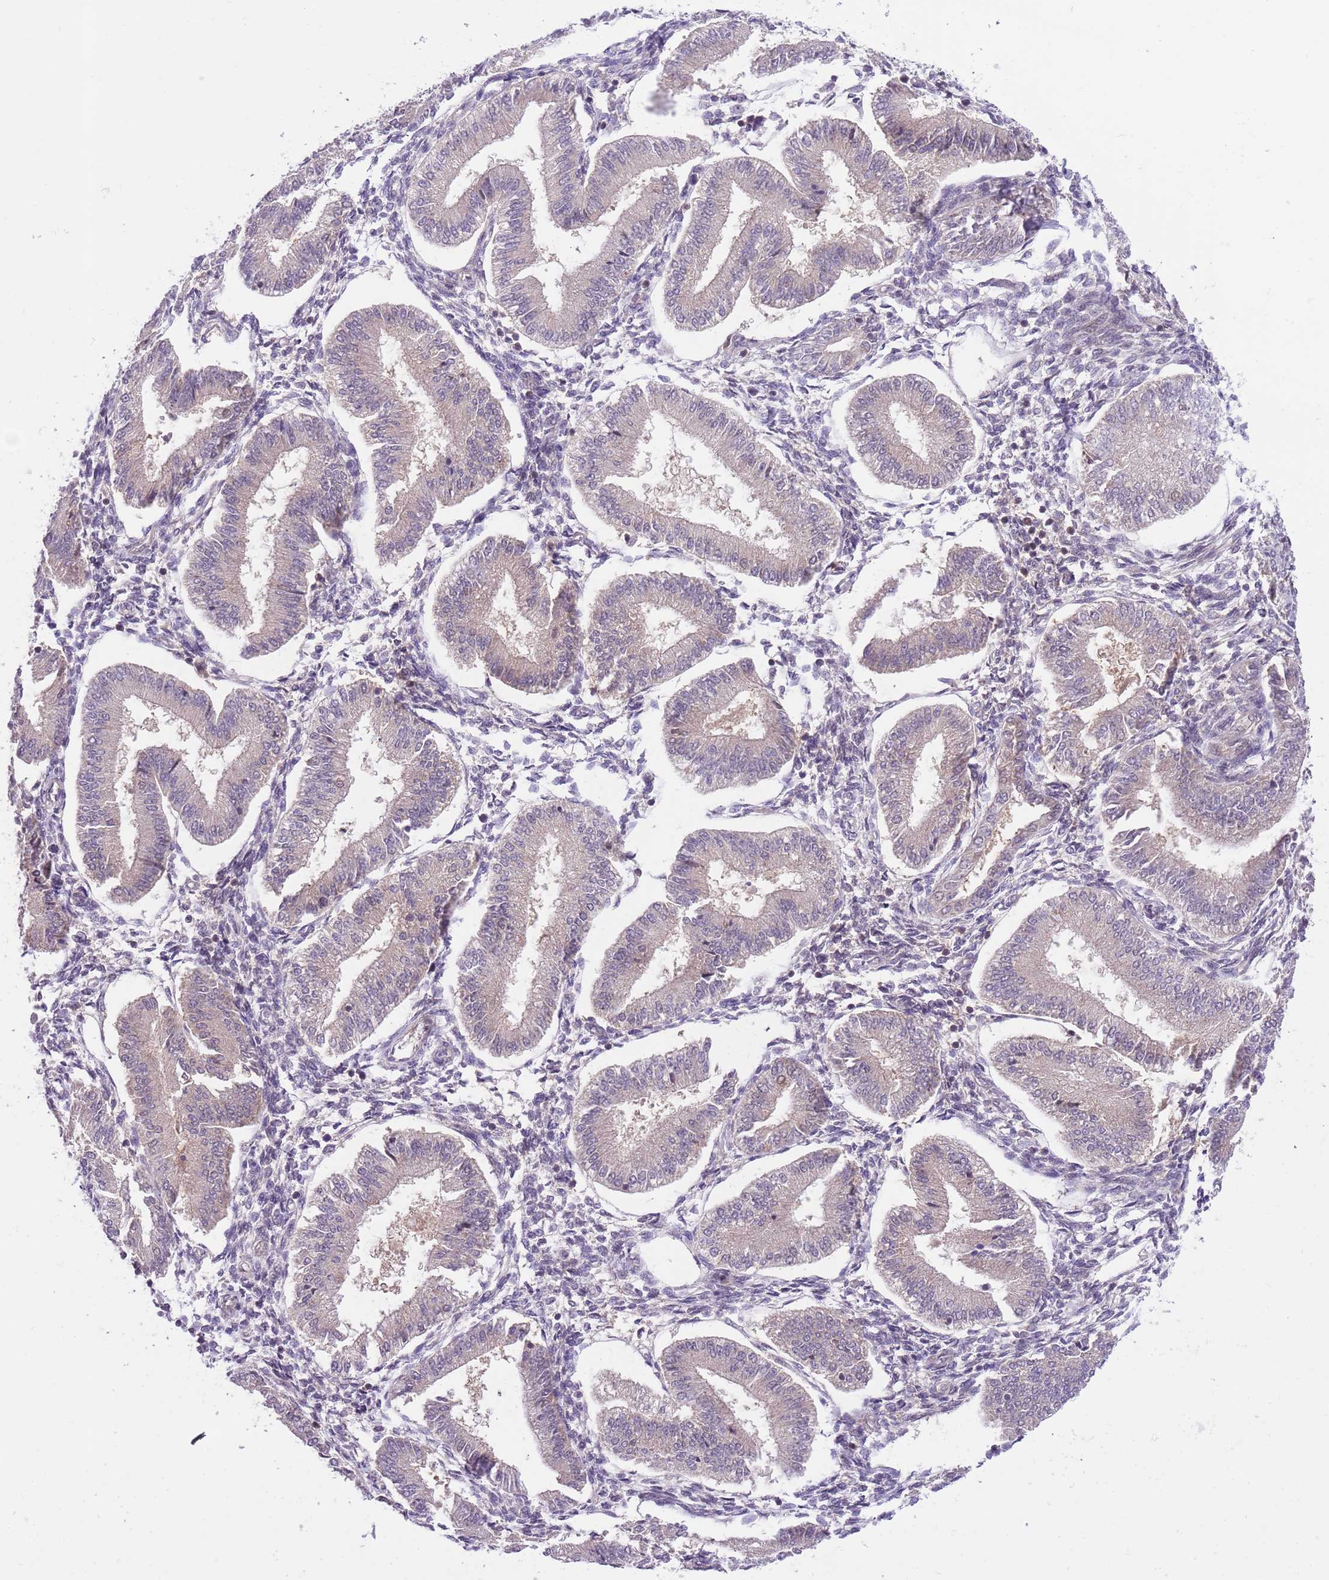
{"staining": {"intensity": "moderate", "quantity": "25%-75%", "location": "nuclear"}, "tissue": "endometrium", "cell_type": "Cells in endometrial stroma", "image_type": "normal", "snomed": [{"axis": "morphology", "description": "Normal tissue, NOS"}, {"axis": "topography", "description": "Endometrium"}], "caption": "Protein analysis of normal endometrium exhibits moderate nuclear staining in approximately 25%-75% of cells in endometrial stroma.", "gene": "HDHD2", "patient": {"sex": "female", "age": 39}}